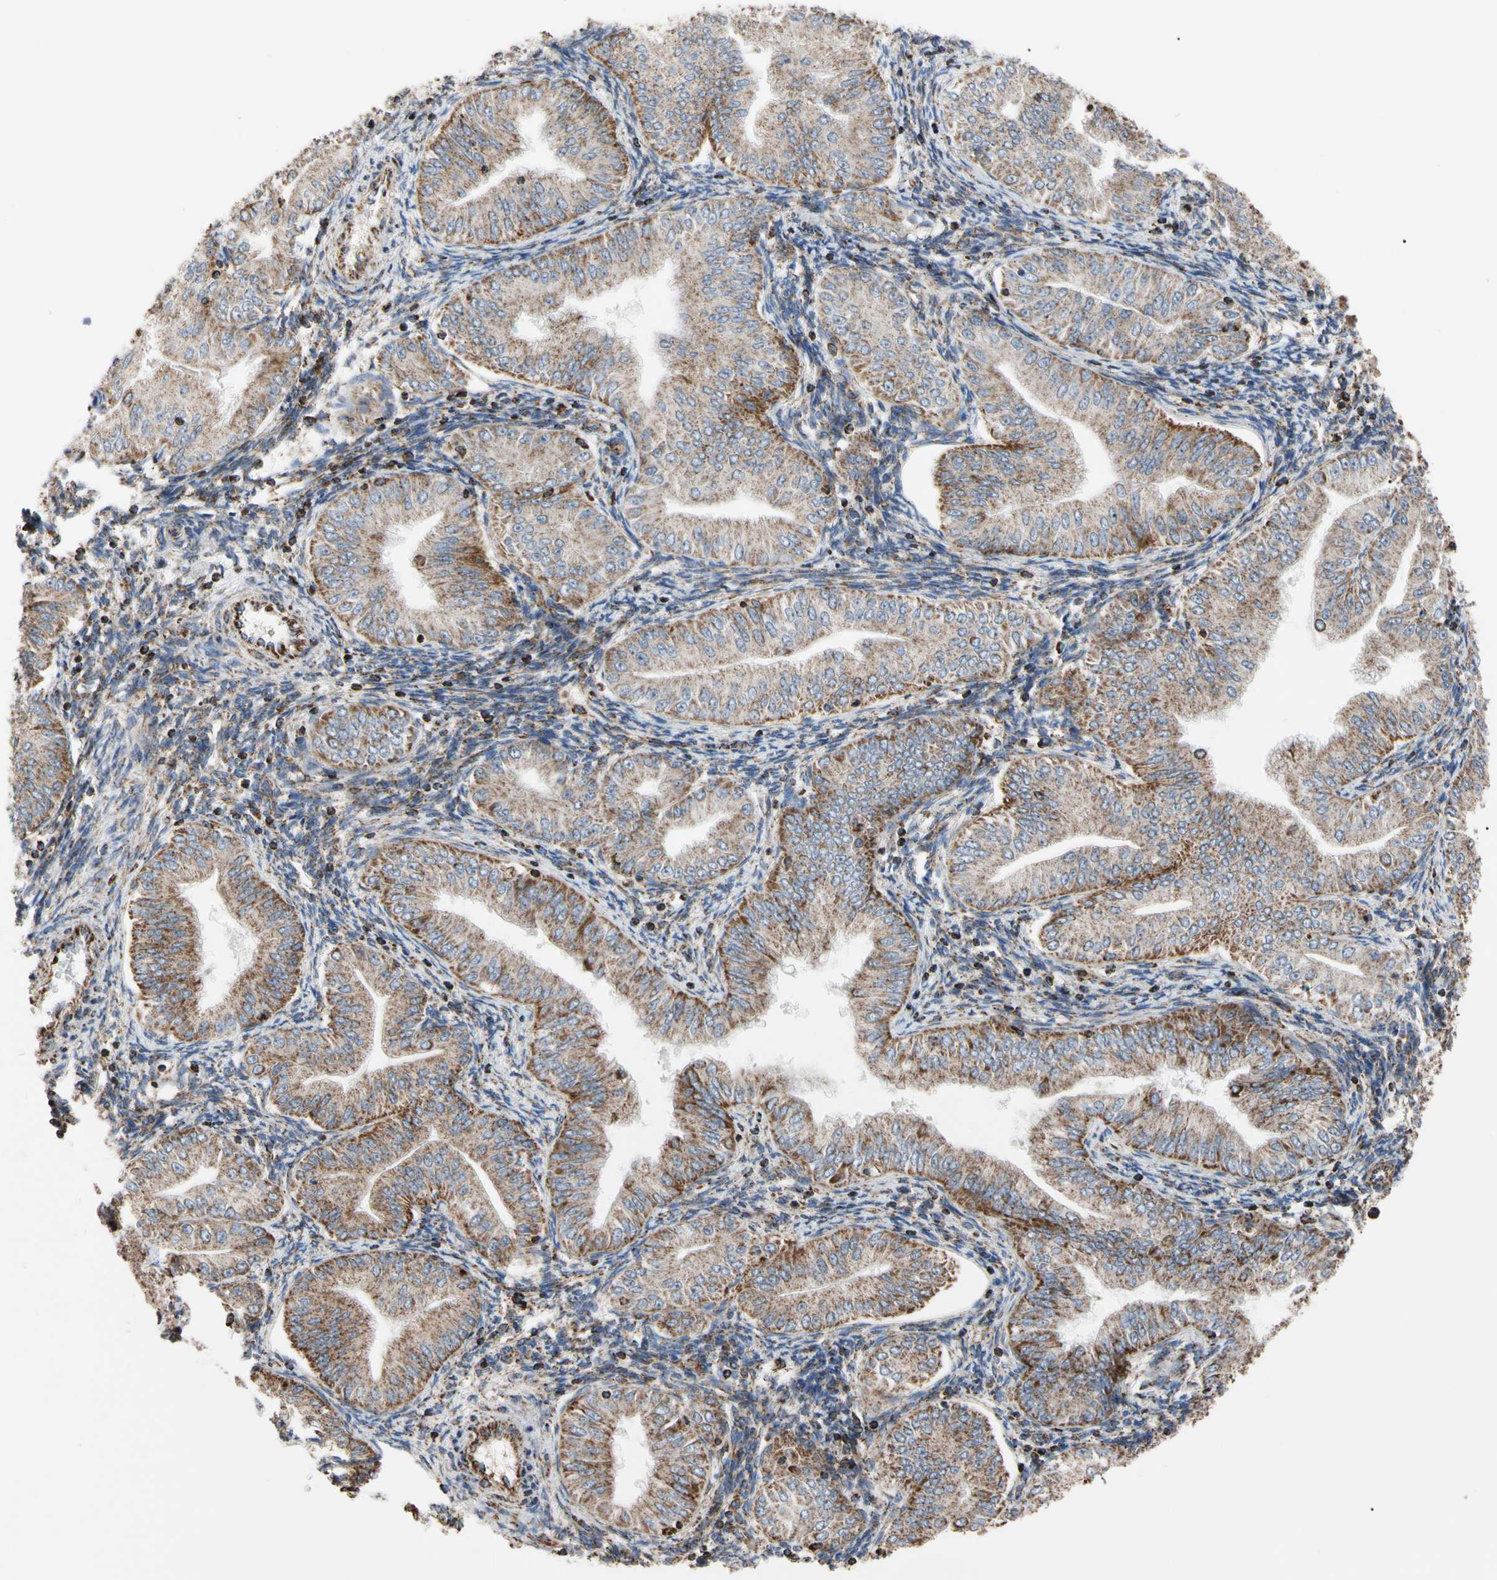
{"staining": {"intensity": "moderate", "quantity": ">75%", "location": "cytoplasmic/membranous"}, "tissue": "endometrial cancer", "cell_type": "Tumor cells", "image_type": "cancer", "snomed": [{"axis": "morphology", "description": "Normal tissue, NOS"}, {"axis": "morphology", "description": "Adenocarcinoma, NOS"}, {"axis": "topography", "description": "Endometrium"}], "caption": "This photomicrograph exhibits immunohistochemistry (IHC) staining of human endometrial cancer, with medium moderate cytoplasmic/membranous positivity in about >75% of tumor cells.", "gene": "FAM110B", "patient": {"sex": "female", "age": 53}}